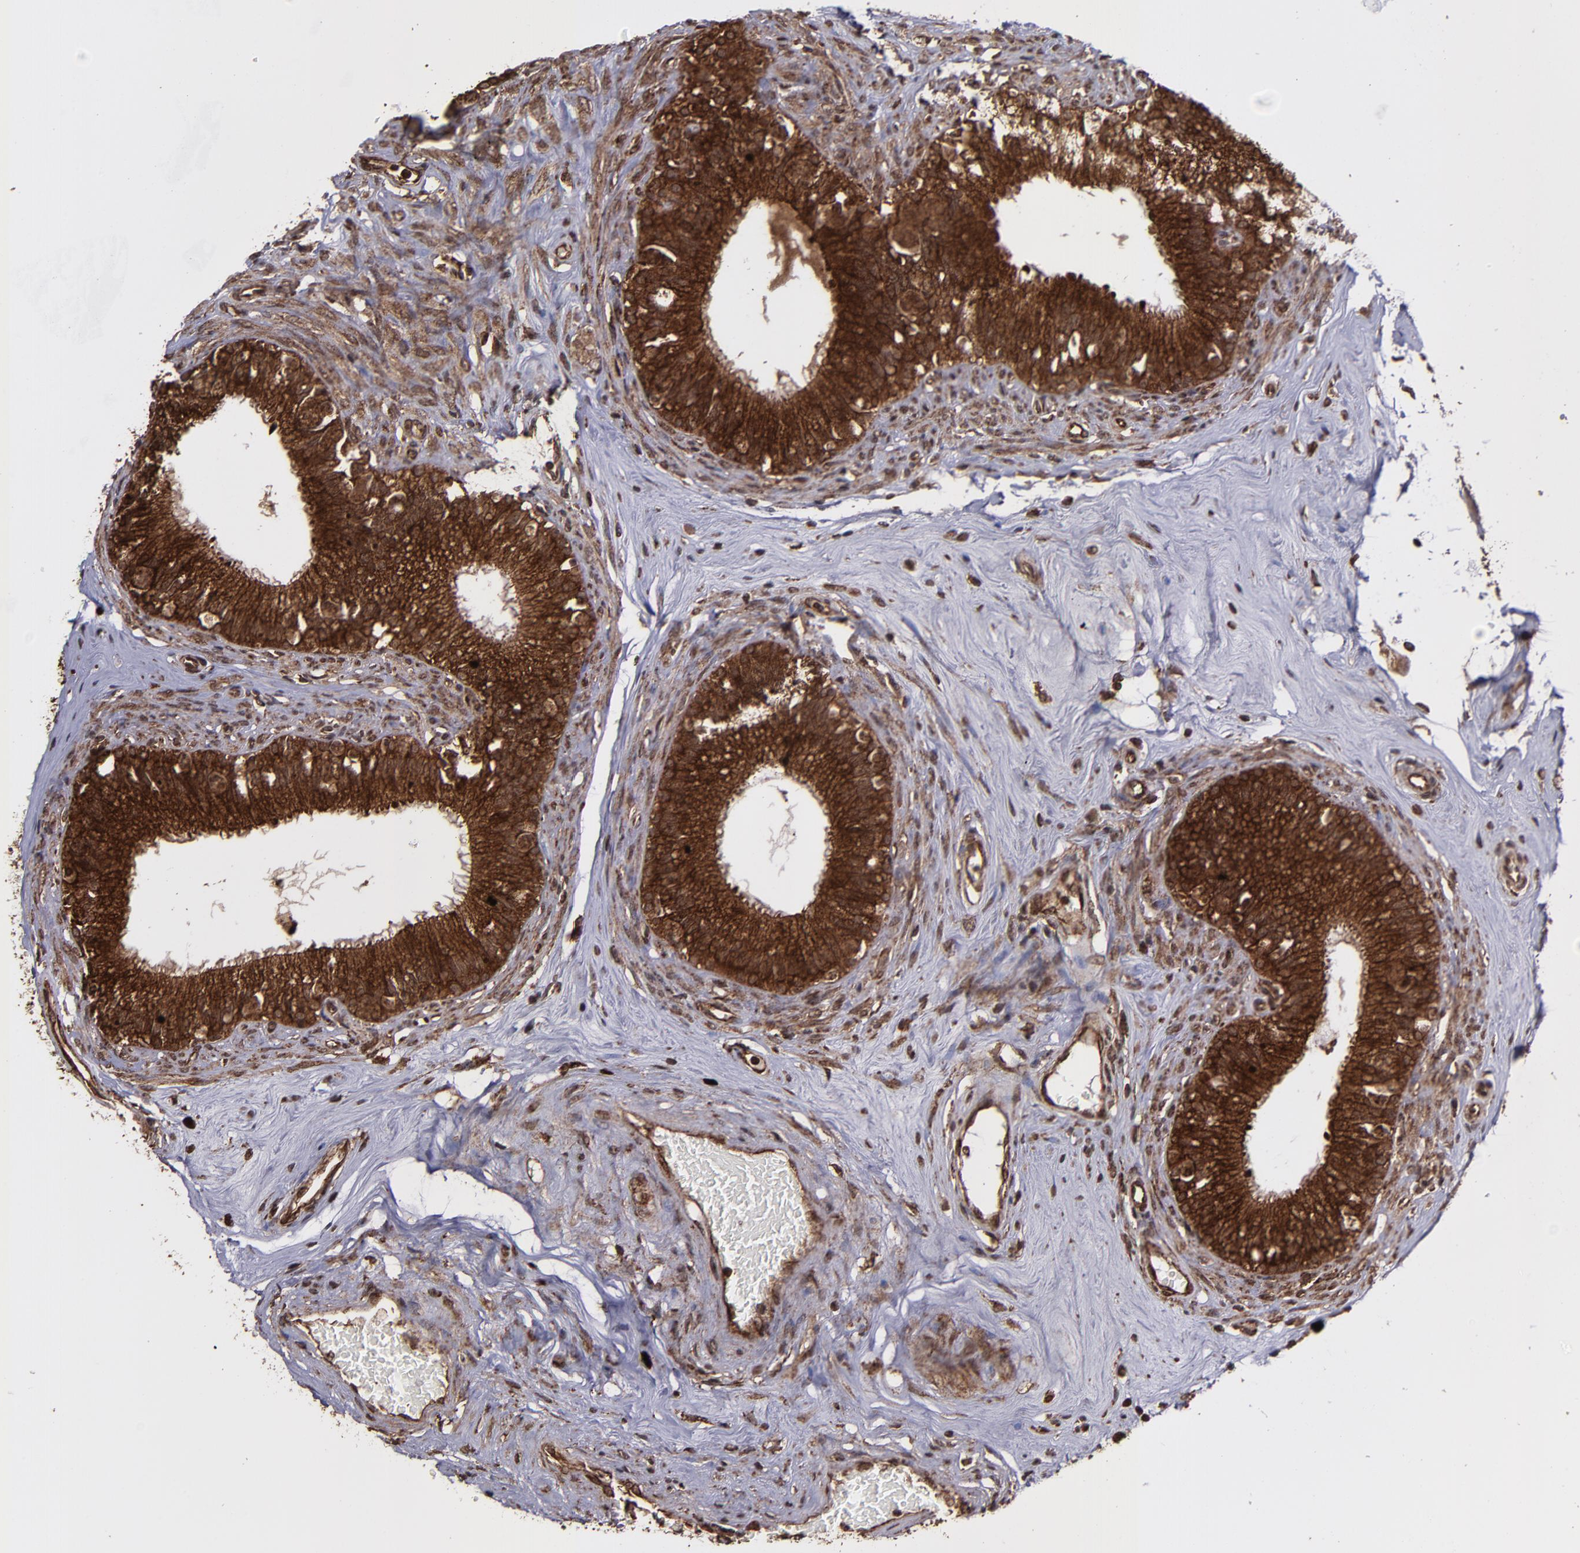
{"staining": {"intensity": "strong", "quantity": ">75%", "location": "cytoplasmic/membranous,nuclear"}, "tissue": "epididymis", "cell_type": "Glandular cells", "image_type": "normal", "snomed": [{"axis": "morphology", "description": "Normal tissue, NOS"}, {"axis": "morphology", "description": "Inflammation, NOS"}, {"axis": "topography", "description": "Epididymis"}], "caption": "Epididymis stained with DAB (3,3'-diaminobenzidine) immunohistochemistry (IHC) displays high levels of strong cytoplasmic/membranous,nuclear positivity in approximately >75% of glandular cells. (brown staining indicates protein expression, while blue staining denotes nuclei).", "gene": "EIF4ENIF1", "patient": {"sex": "male", "age": 84}}